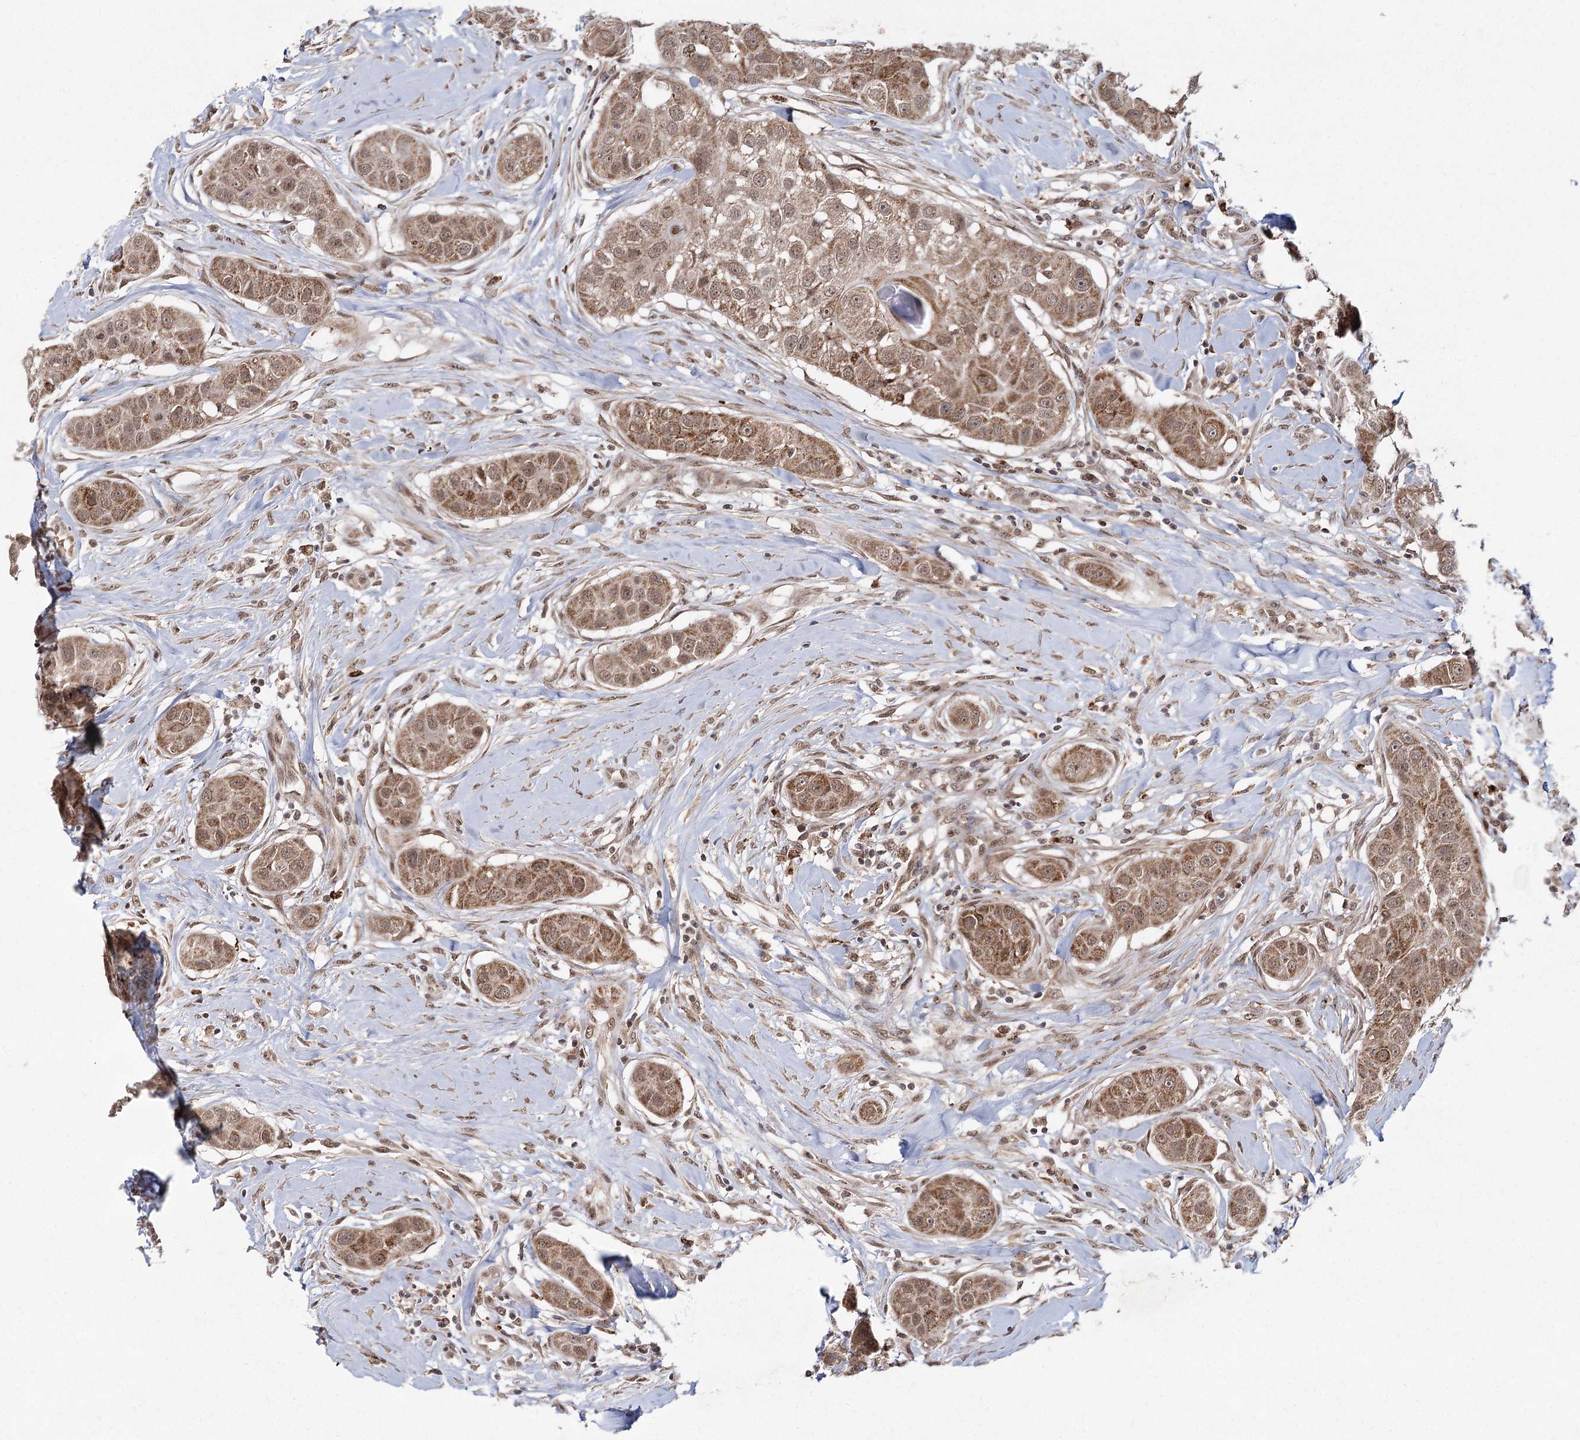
{"staining": {"intensity": "moderate", "quantity": ">75%", "location": "cytoplasmic/membranous,nuclear"}, "tissue": "head and neck cancer", "cell_type": "Tumor cells", "image_type": "cancer", "snomed": [{"axis": "morphology", "description": "Normal tissue, NOS"}, {"axis": "morphology", "description": "Squamous cell carcinoma, NOS"}, {"axis": "topography", "description": "Skeletal muscle"}, {"axis": "topography", "description": "Head-Neck"}], "caption": "Human head and neck squamous cell carcinoma stained with a brown dye shows moderate cytoplasmic/membranous and nuclear positive staining in about >75% of tumor cells.", "gene": "ZCCHC24", "patient": {"sex": "male", "age": 51}}